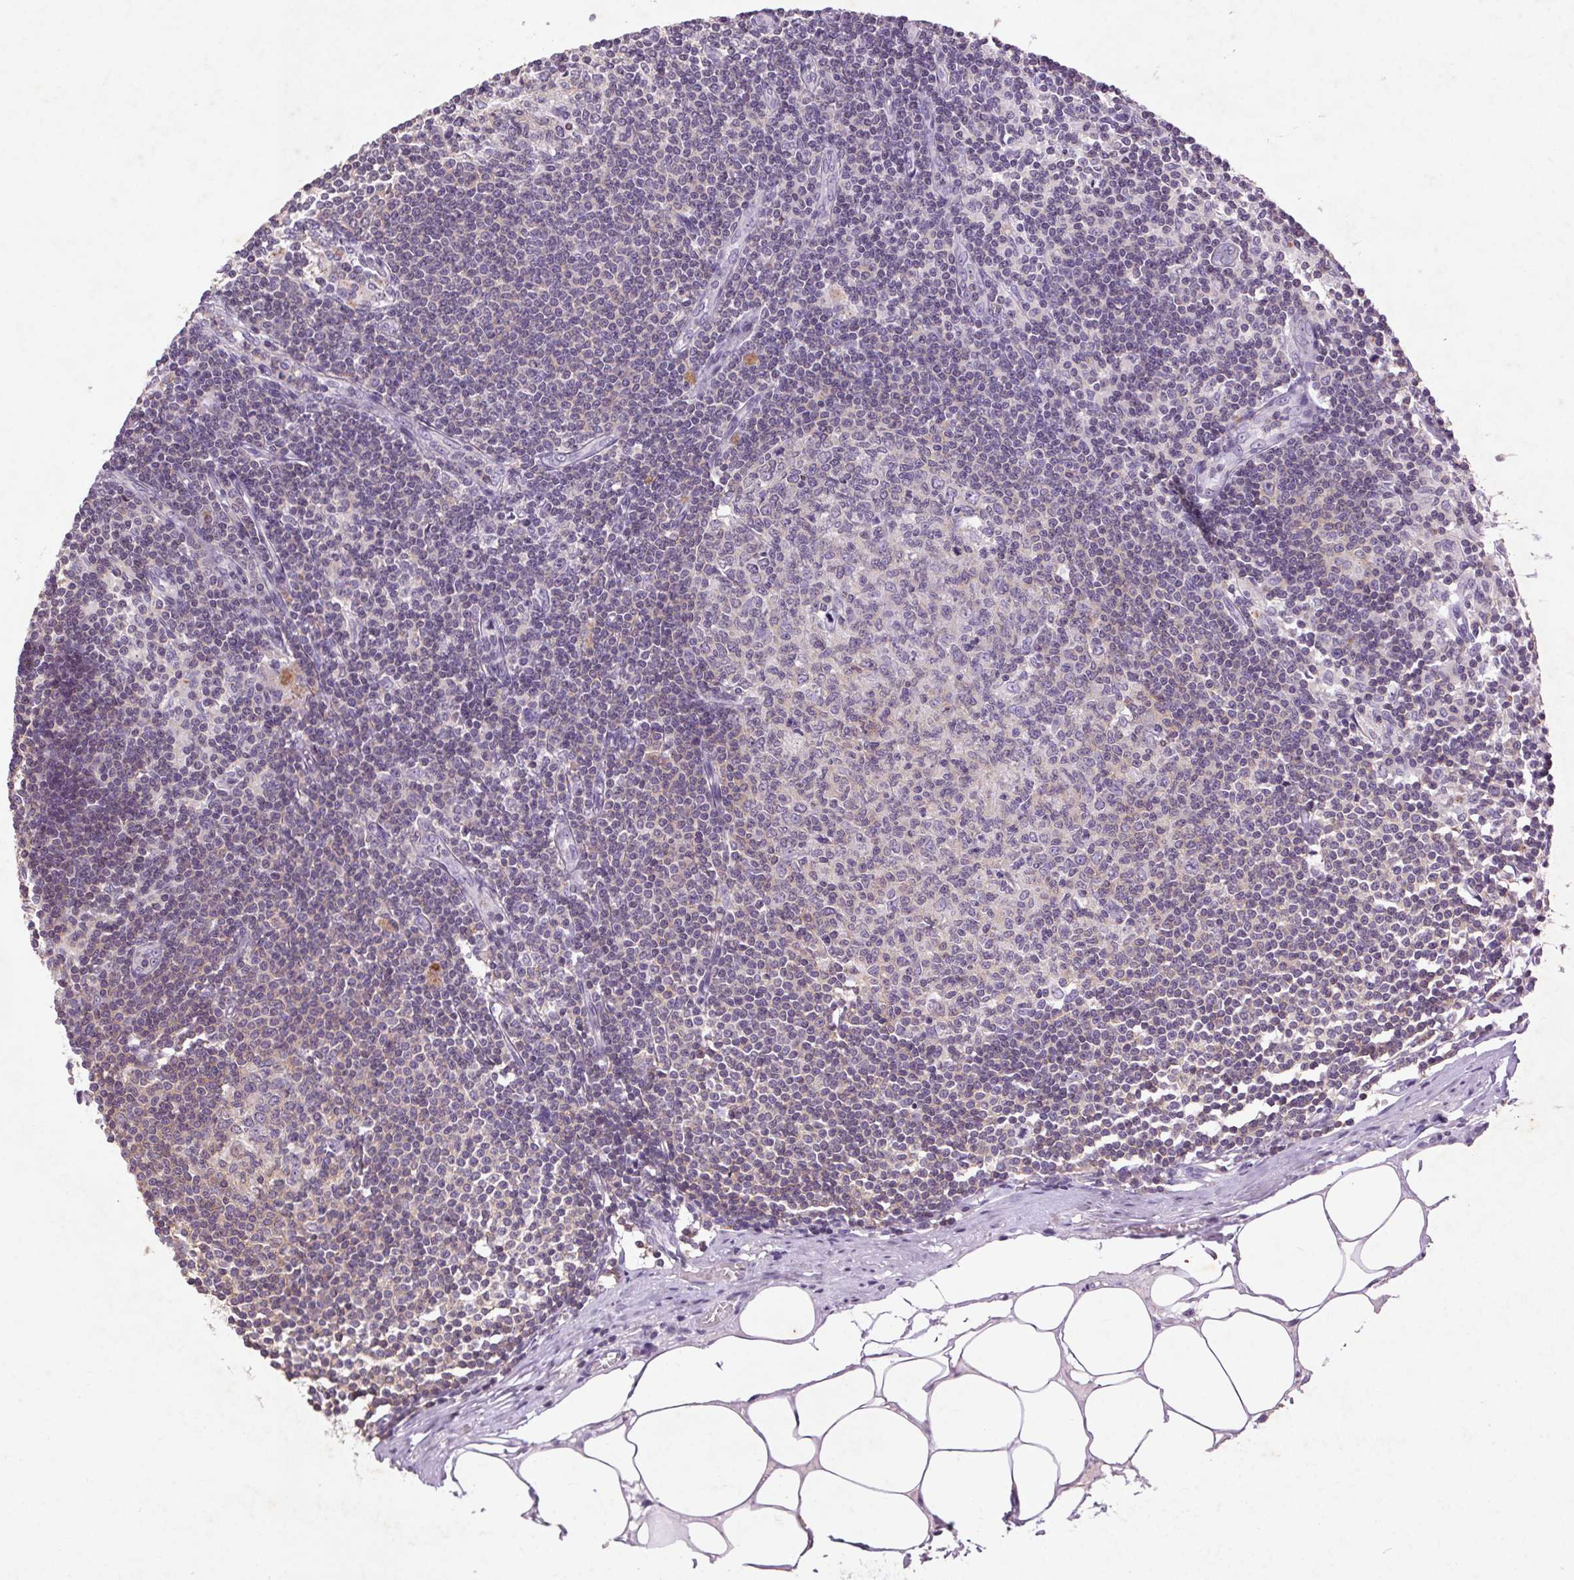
{"staining": {"intensity": "weak", "quantity": "<25%", "location": "cytoplasmic/membranous"}, "tissue": "lymph node", "cell_type": "Germinal center cells", "image_type": "normal", "snomed": [{"axis": "morphology", "description": "Normal tissue, NOS"}, {"axis": "topography", "description": "Lymph node"}], "caption": "High magnification brightfield microscopy of normal lymph node stained with DAB (brown) and counterstained with hematoxylin (blue): germinal center cells show no significant expression. (IHC, brightfield microscopy, high magnification).", "gene": "FNDC7", "patient": {"sex": "female", "age": 69}}